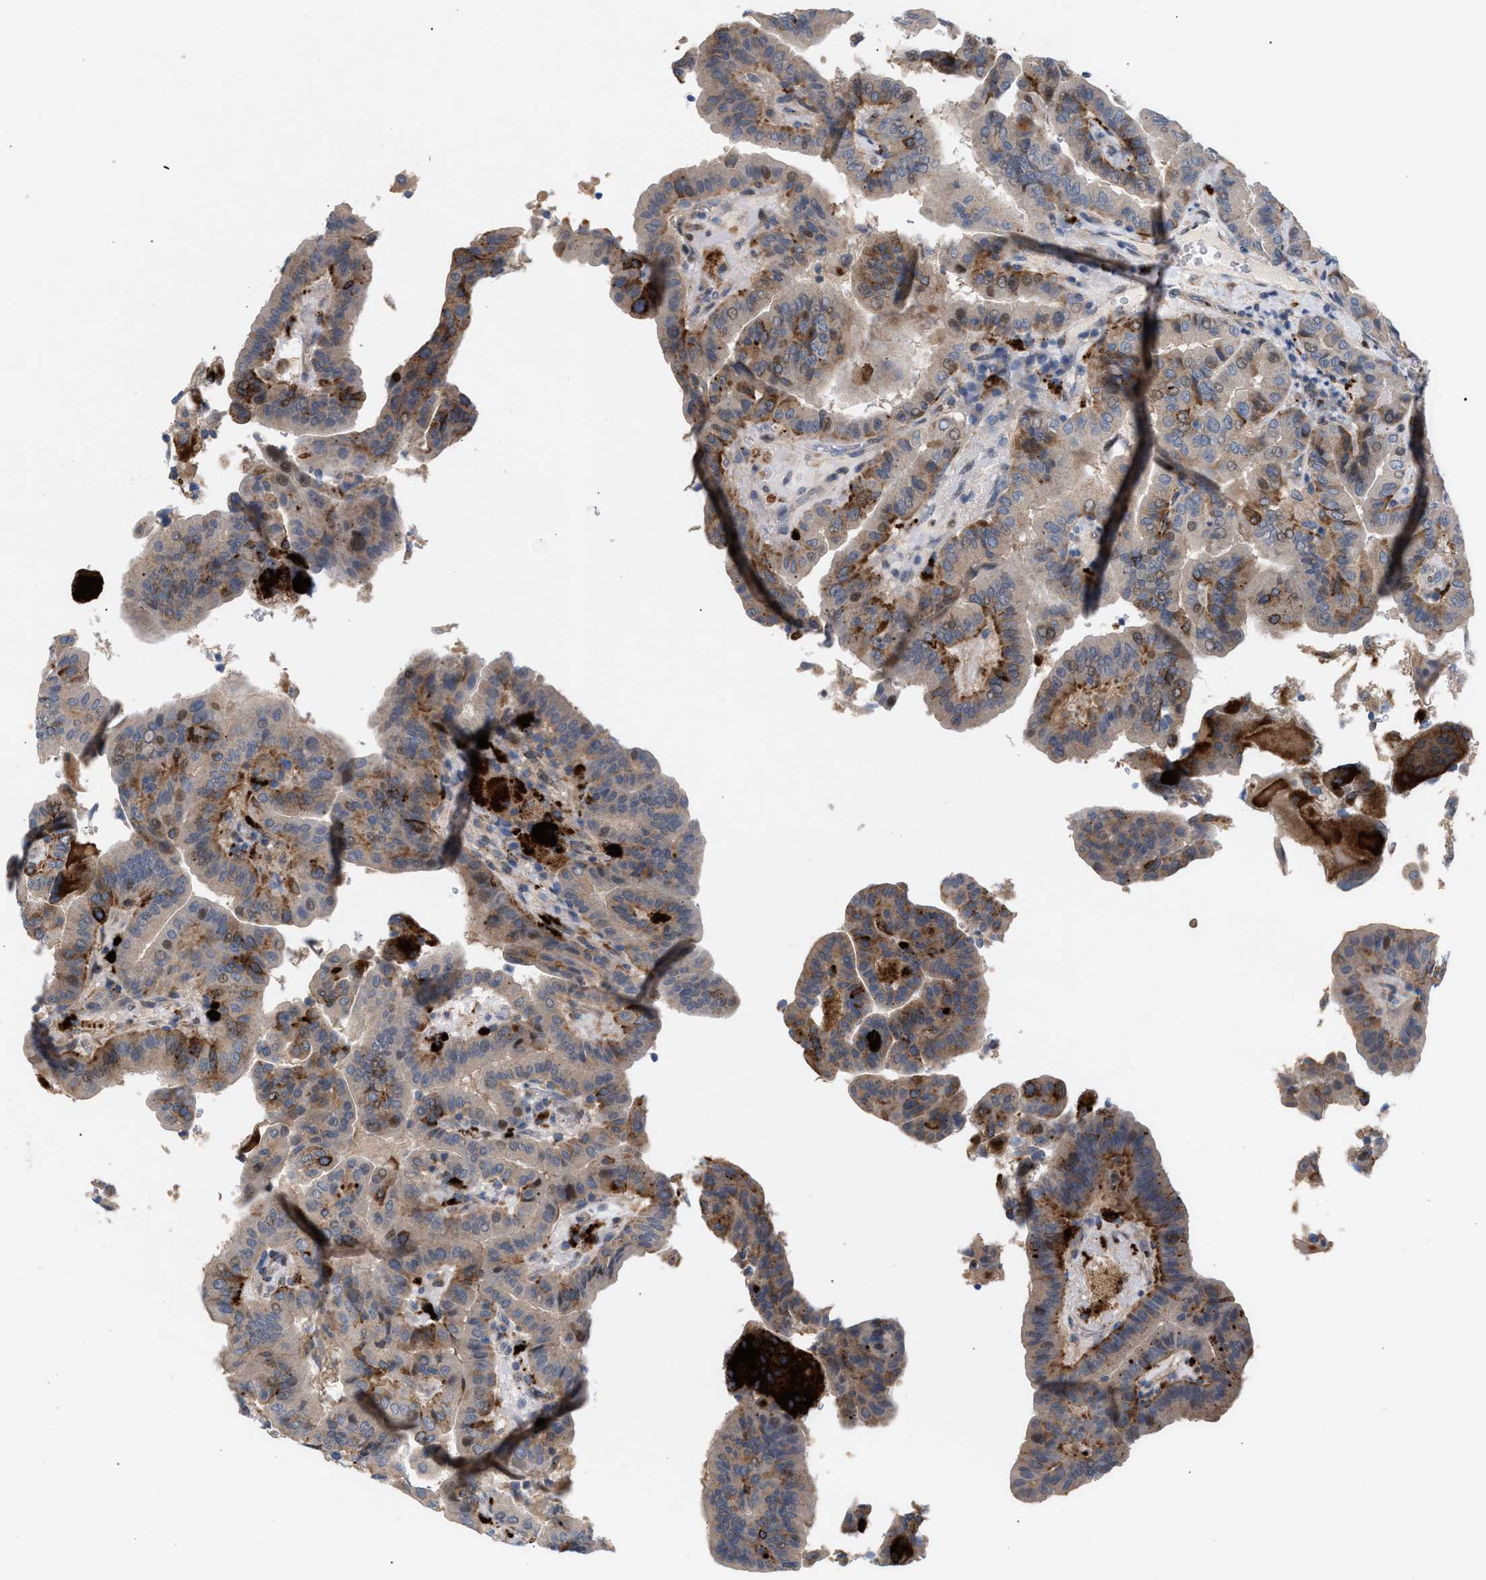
{"staining": {"intensity": "moderate", "quantity": "25%-75%", "location": "cytoplasmic/membranous"}, "tissue": "thyroid cancer", "cell_type": "Tumor cells", "image_type": "cancer", "snomed": [{"axis": "morphology", "description": "Papillary adenocarcinoma, NOS"}, {"axis": "topography", "description": "Thyroid gland"}], "caption": "A micrograph of human thyroid cancer (papillary adenocarcinoma) stained for a protein displays moderate cytoplasmic/membranous brown staining in tumor cells.", "gene": "MBTD1", "patient": {"sex": "male", "age": 33}}